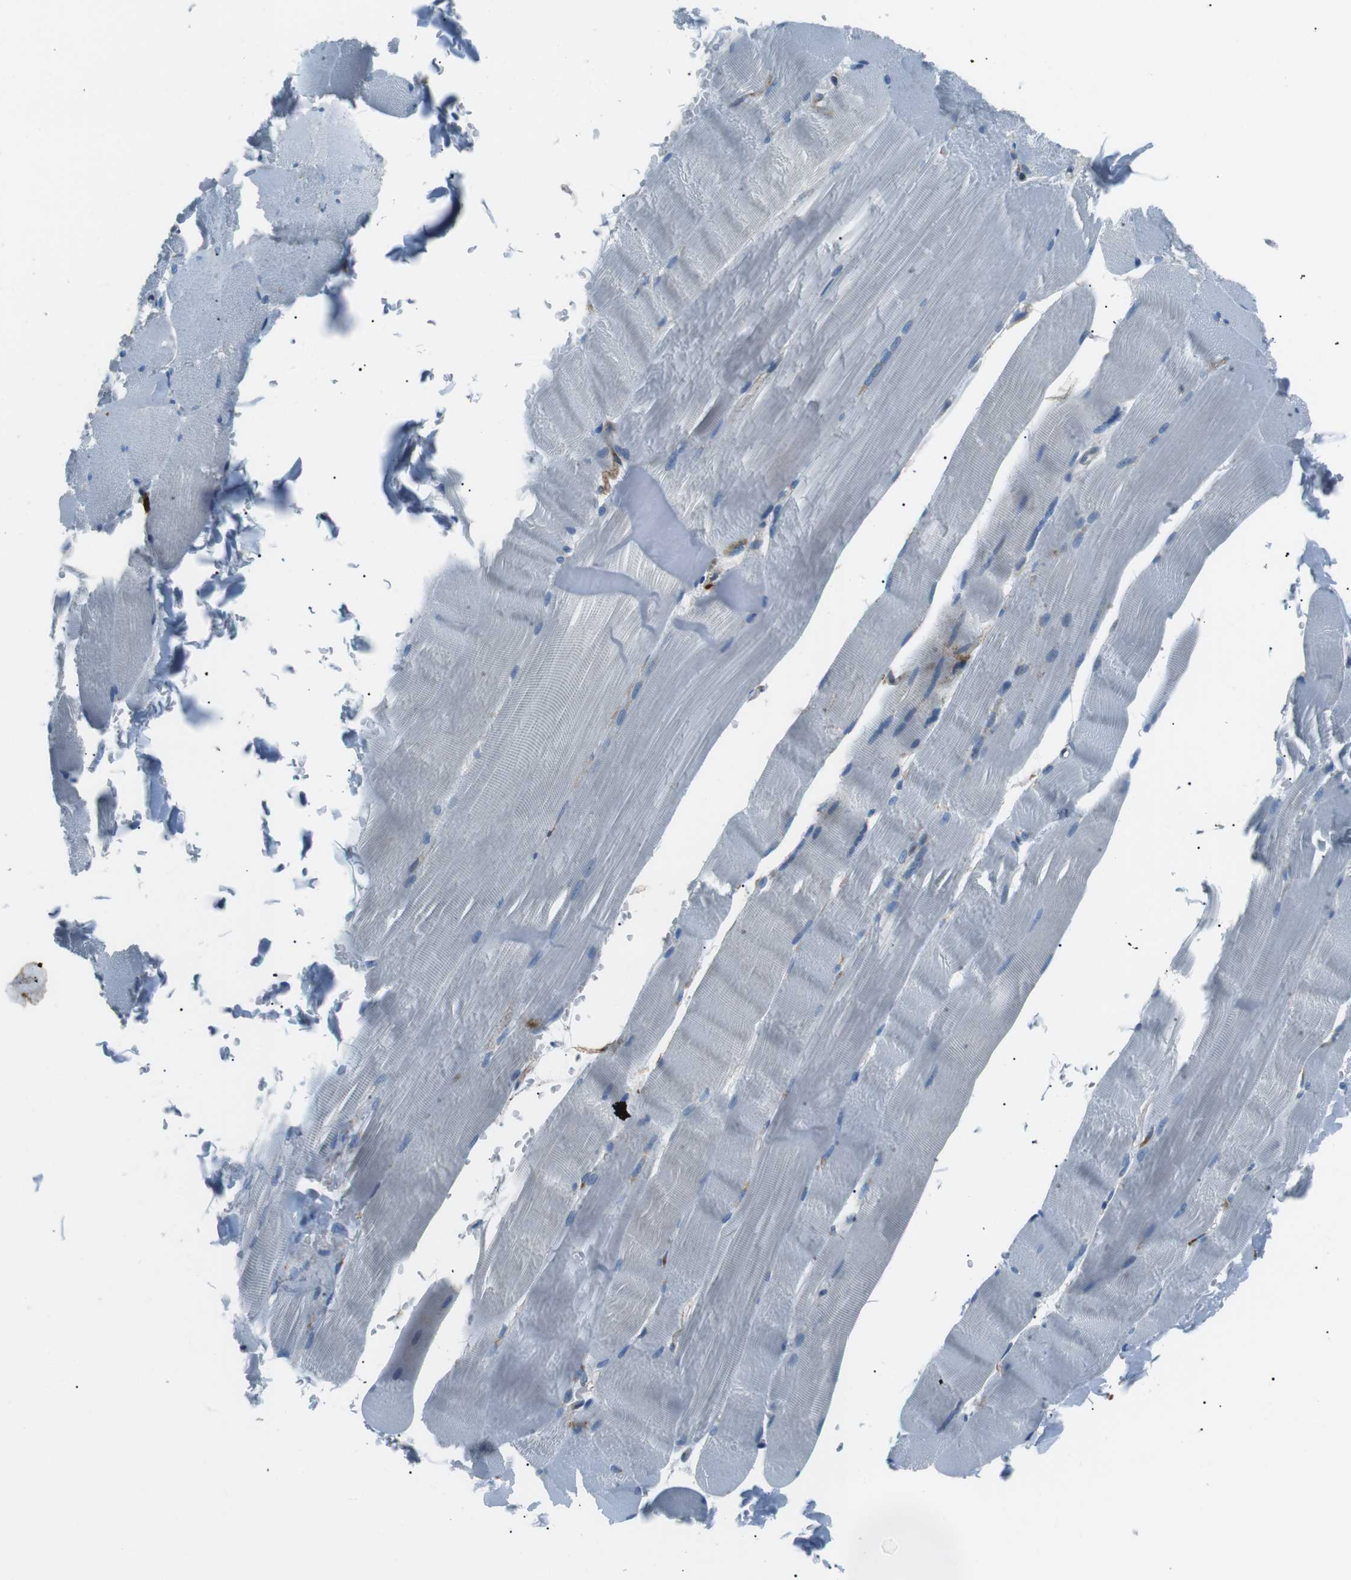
{"staining": {"intensity": "negative", "quantity": "none", "location": "none"}, "tissue": "skeletal muscle", "cell_type": "Myocytes", "image_type": "normal", "snomed": [{"axis": "morphology", "description": "Normal tissue, NOS"}, {"axis": "topography", "description": "Skin"}, {"axis": "topography", "description": "Skeletal muscle"}], "caption": "IHC histopathology image of unremarkable human skeletal muscle stained for a protein (brown), which displays no positivity in myocytes. (IHC, brightfield microscopy, high magnification).", "gene": "CSF2RA", "patient": {"sex": "male", "age": 83}}